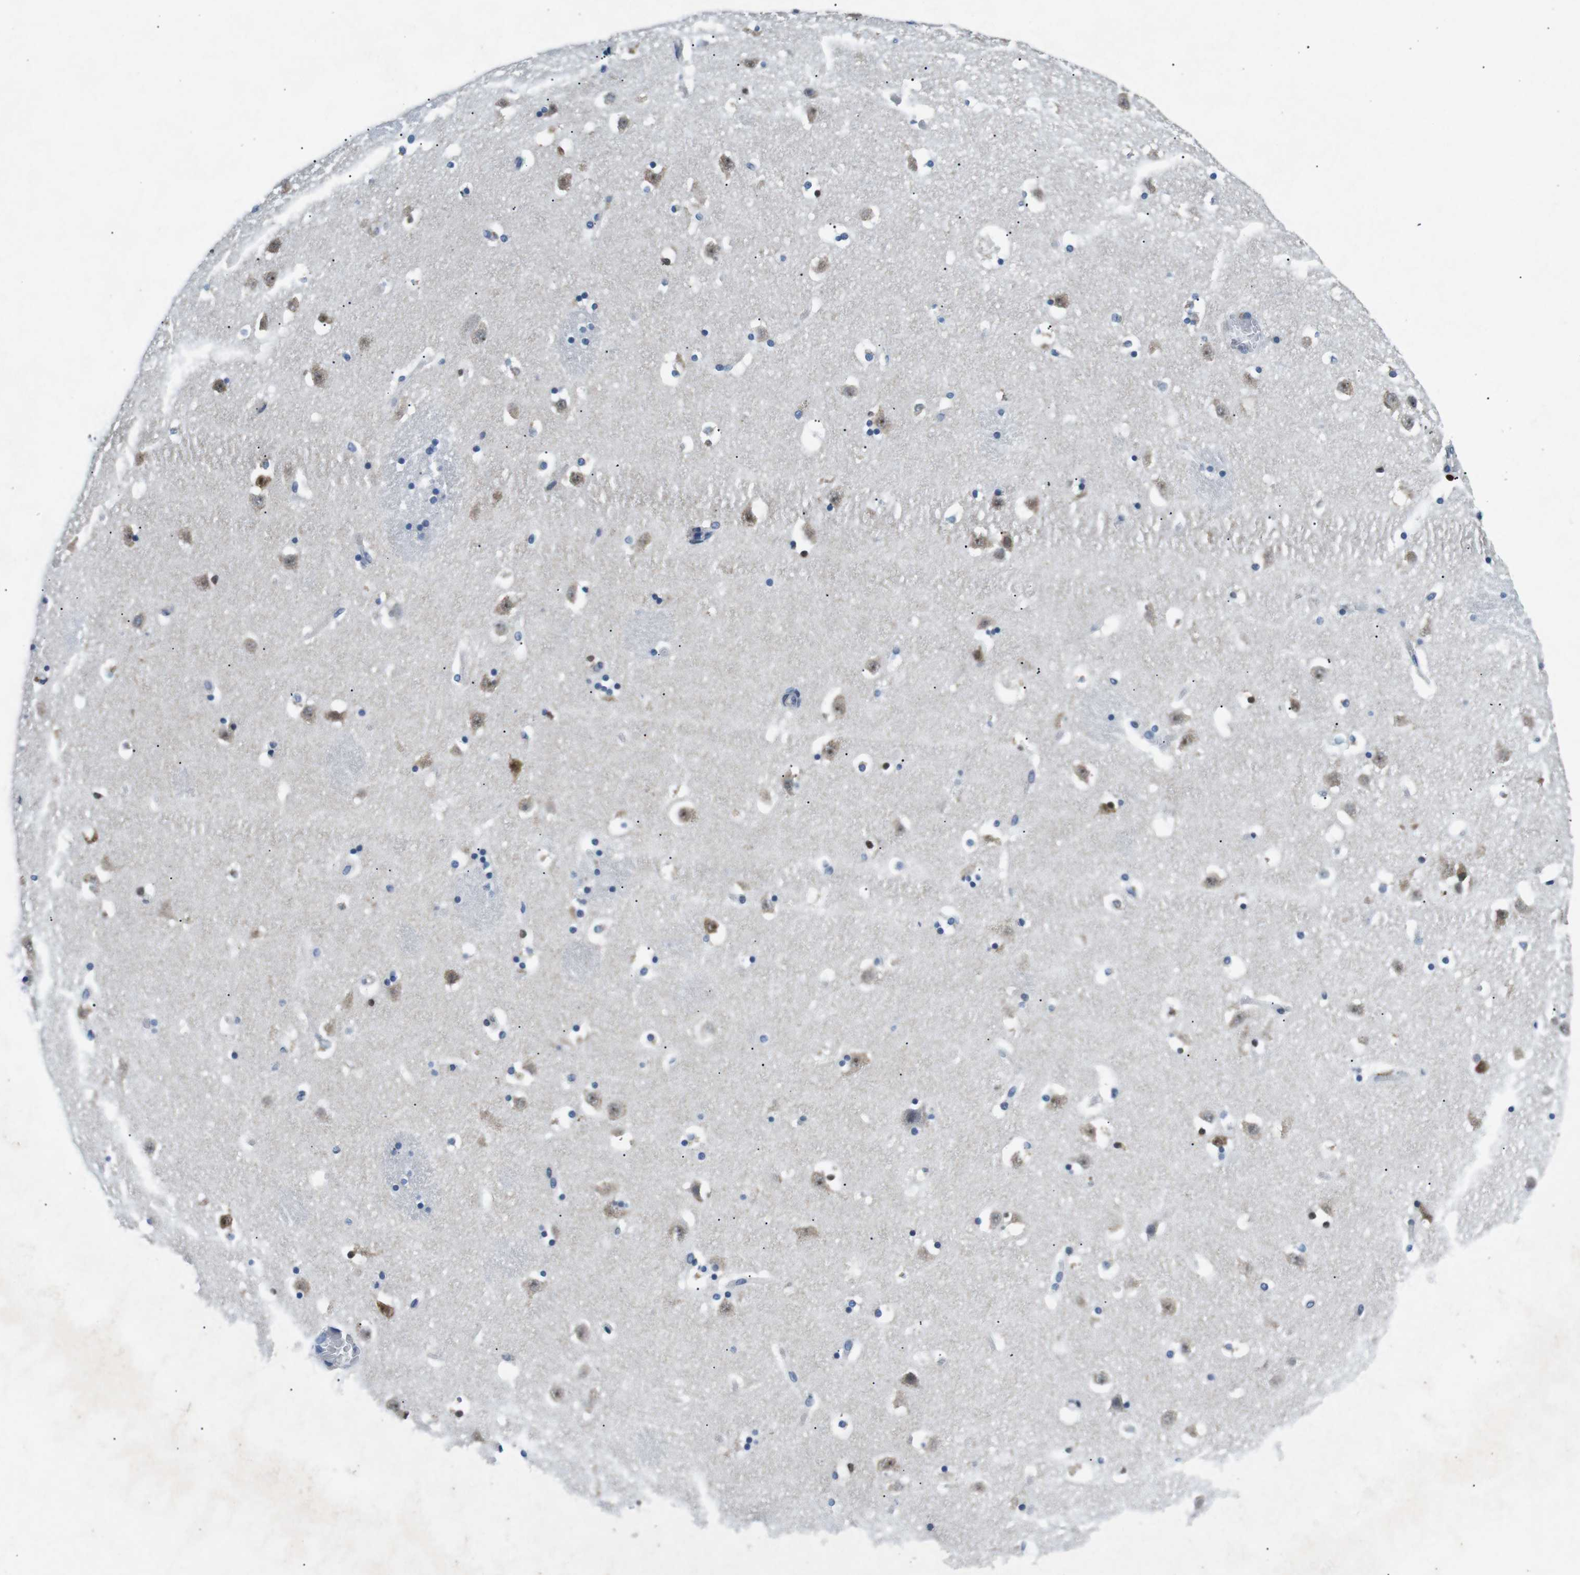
{"staining": {"intensity": "strong", "quantity": "<25%", "location": "nuclear"}, "tissue": "caudate", "cell_type": "Glial cells", "image_type": "normal", "snomed": [{"axis": "morphology", "description": "Normal tissue, NOS"}, {"axis": "topography", "description": "Lateral ventricle wall"}], "caption": "DAB (3,3'-diaminobenzidine) immunohistochemical staining of normal caudate displays strong nuclear protein positivity in approximately <25% of glial cells.", "gene": "PHLDA1", "patient": {"sex": "male", "age": 45}}